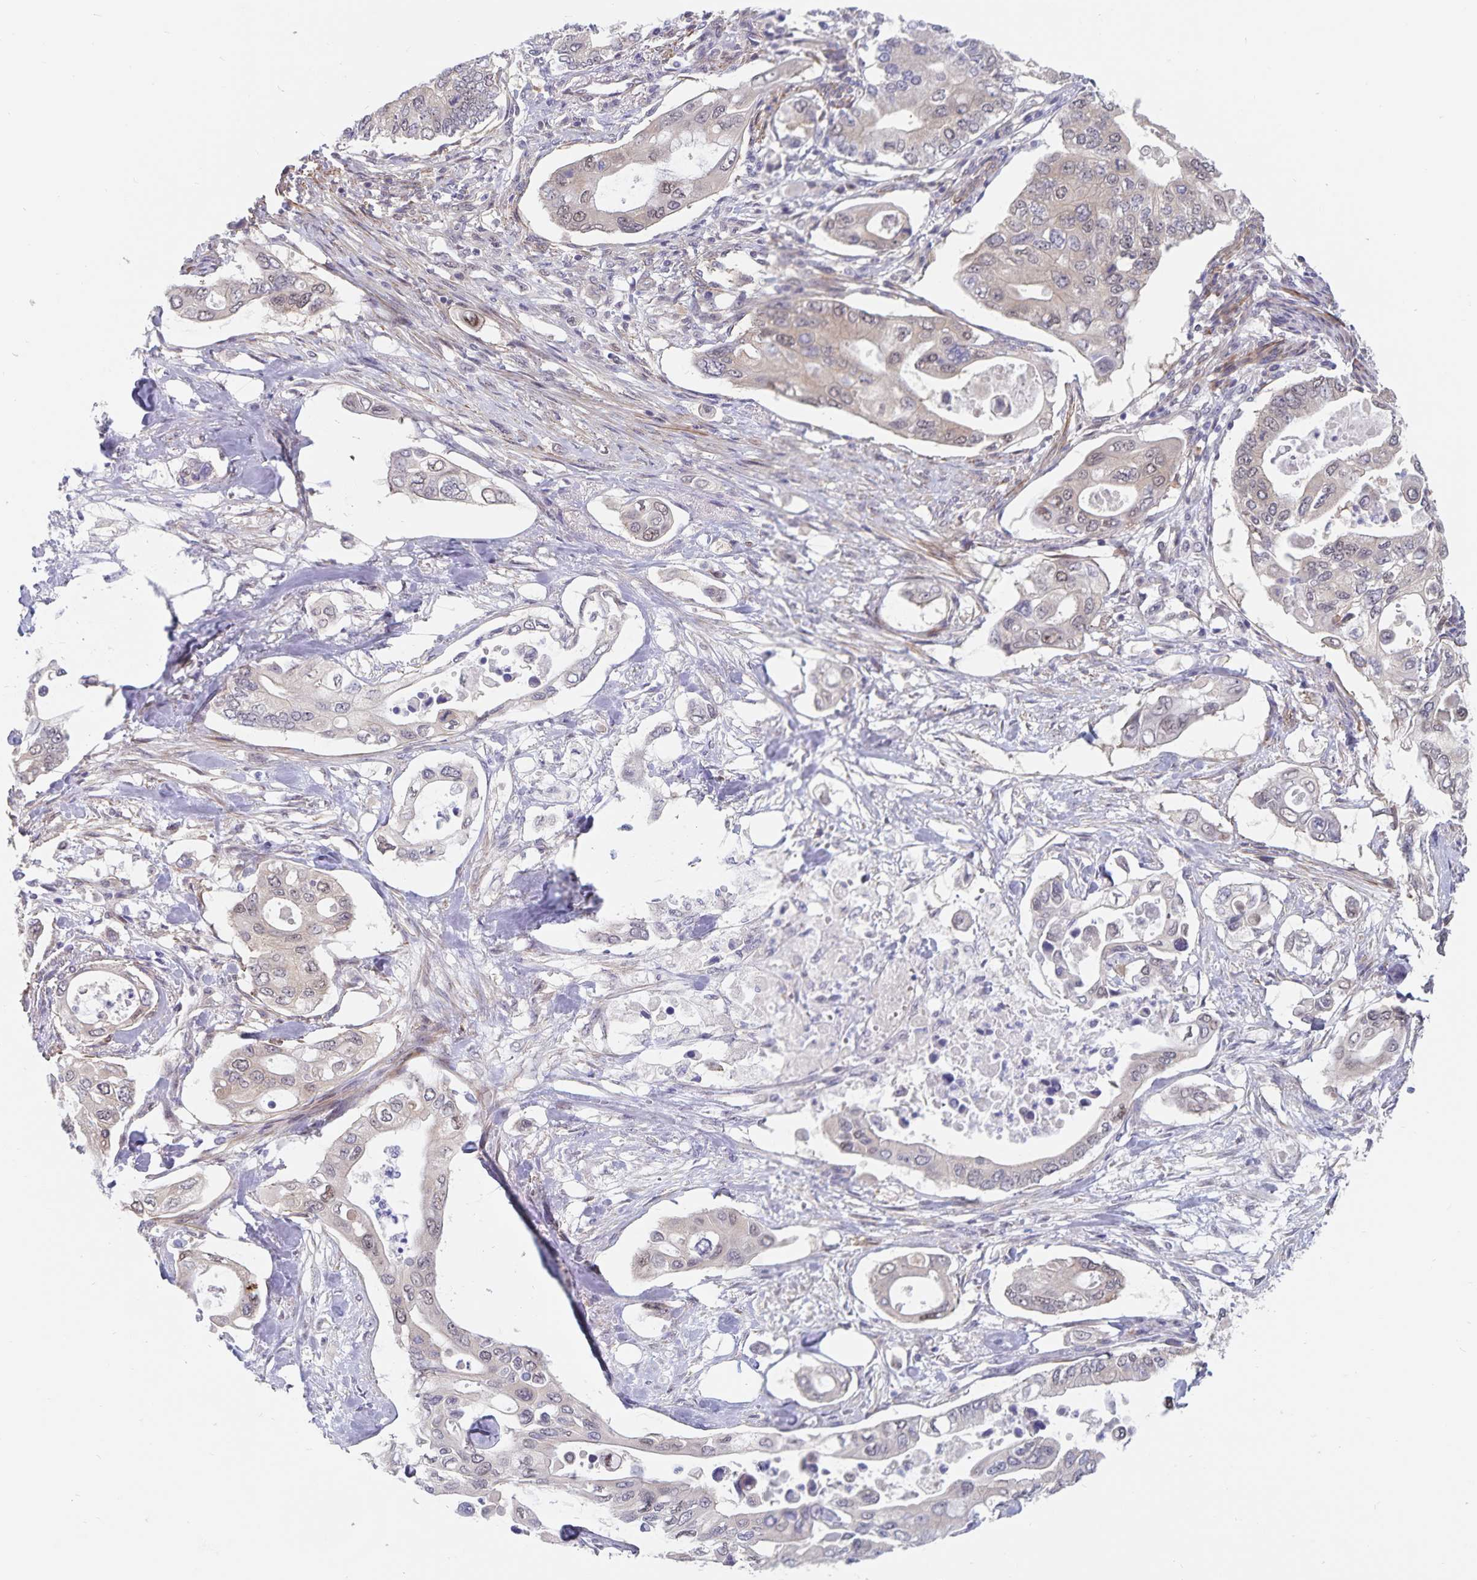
{"staining": {"intensity": "weak", "quantity": "<25%", "location": "cytoplasmic/membranous,nuclear"}, "tissue": "pancreatic cancer", "cell_type": "Tumor cells", "image_type": "cancer", "snomed": [{"axis": "morphology", "description": "Adenocarcinoma, NOS"}, {"axis": "topography", "description": "Pancreas"}], "caption": "This micrograph is of adenocarcinoma (pancreatic) stained with IHC to label a protein in brown with the nuclei are counter-stained blue. There is no staining in tumor cells.", "gene": "BAG6", "patient": {"sex": "female", "age": 63}}